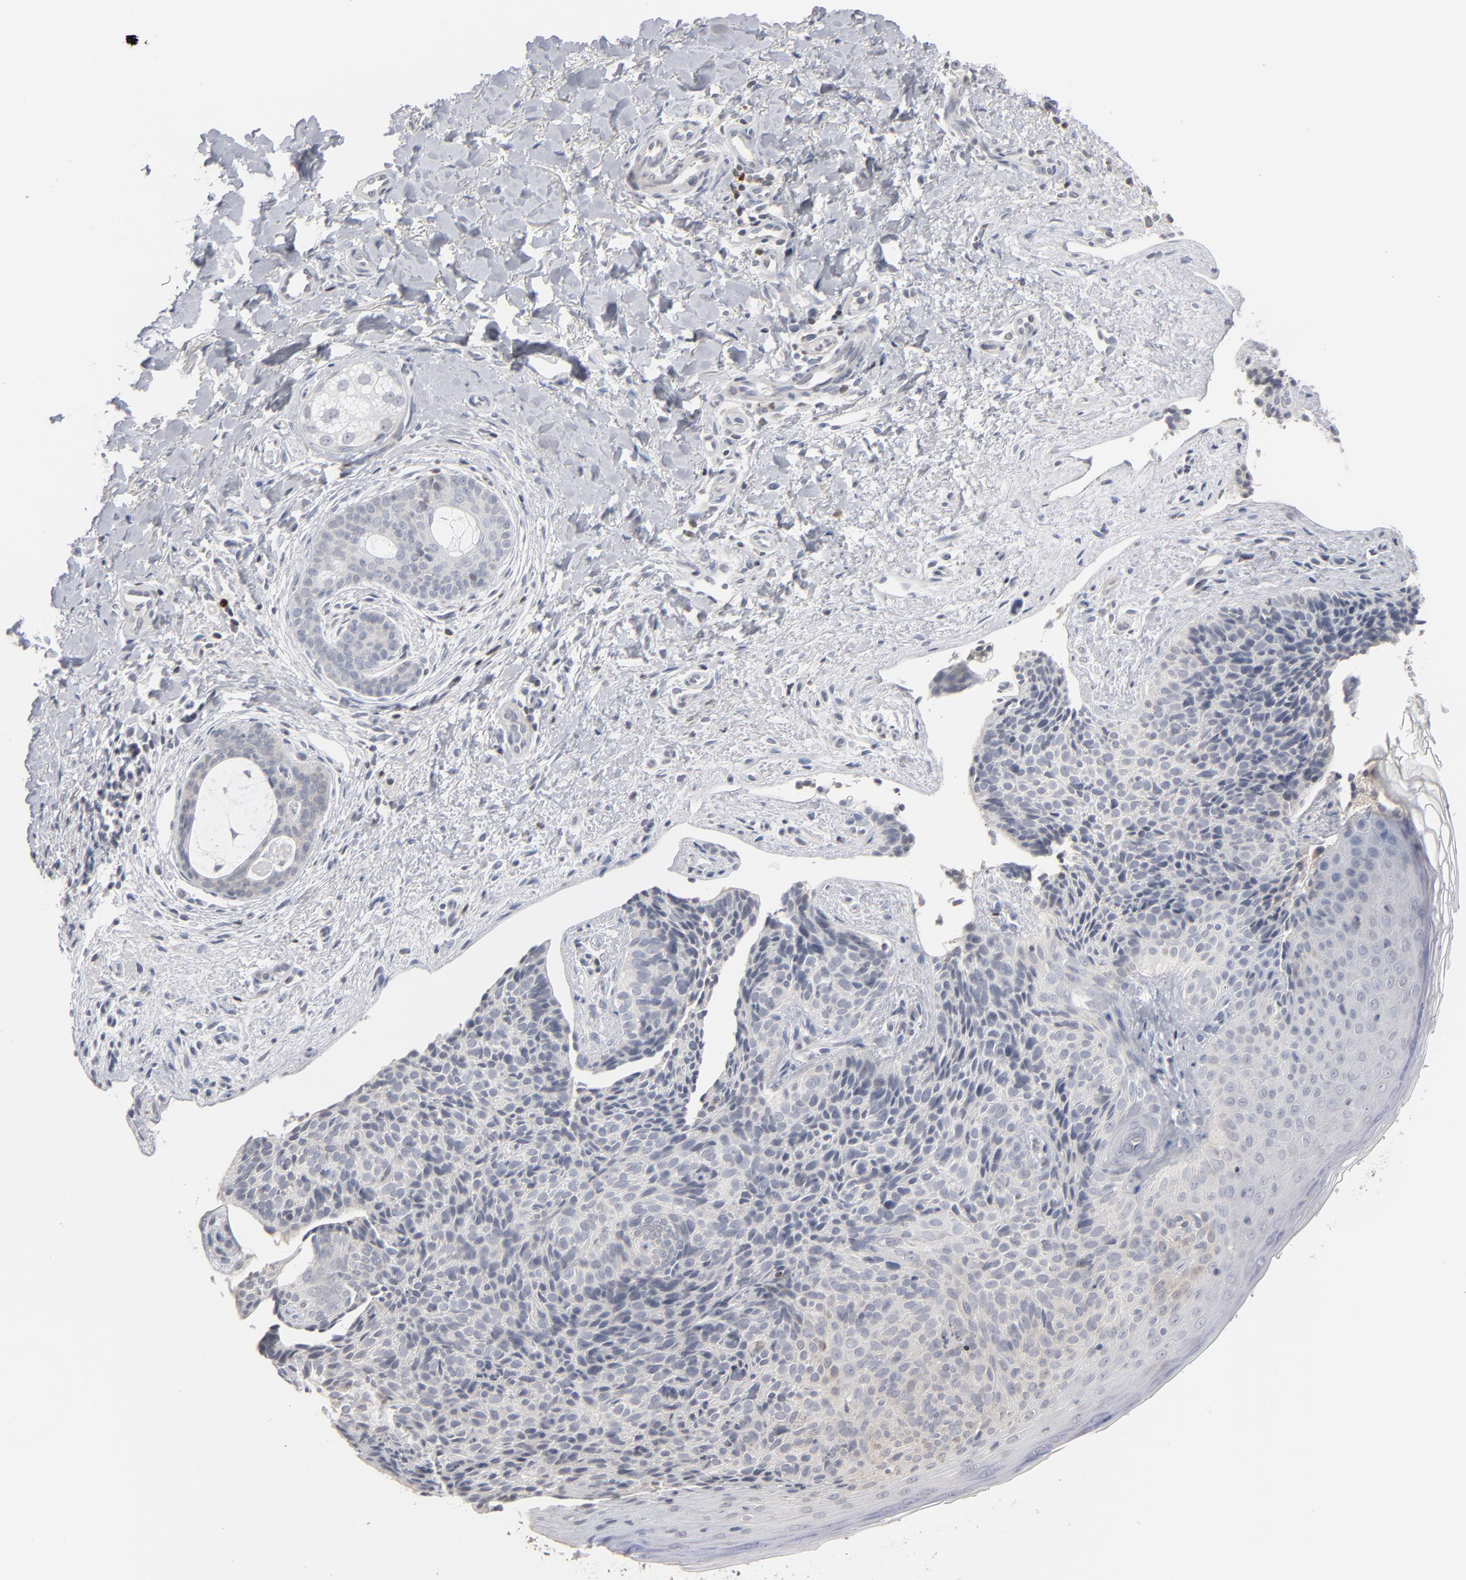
{"staining": {"intensity": "negative", "quantity": "none", "location": "none"}, "tissue": "skin cancer", "cell_type": "Tumor cells", "image_type": "cancer", "snomed": [{"axis": "morphology", "description": "Basal cell carcinoma"}, {"axis": "topography", "description": "Skin"}], "caption": "IHC histopathology image of human skin cancer stained for a protein (brown), which displays no expression in tumor cells.", "gene": "STAT4", "patient": {"sex": "female", "age": 78}}